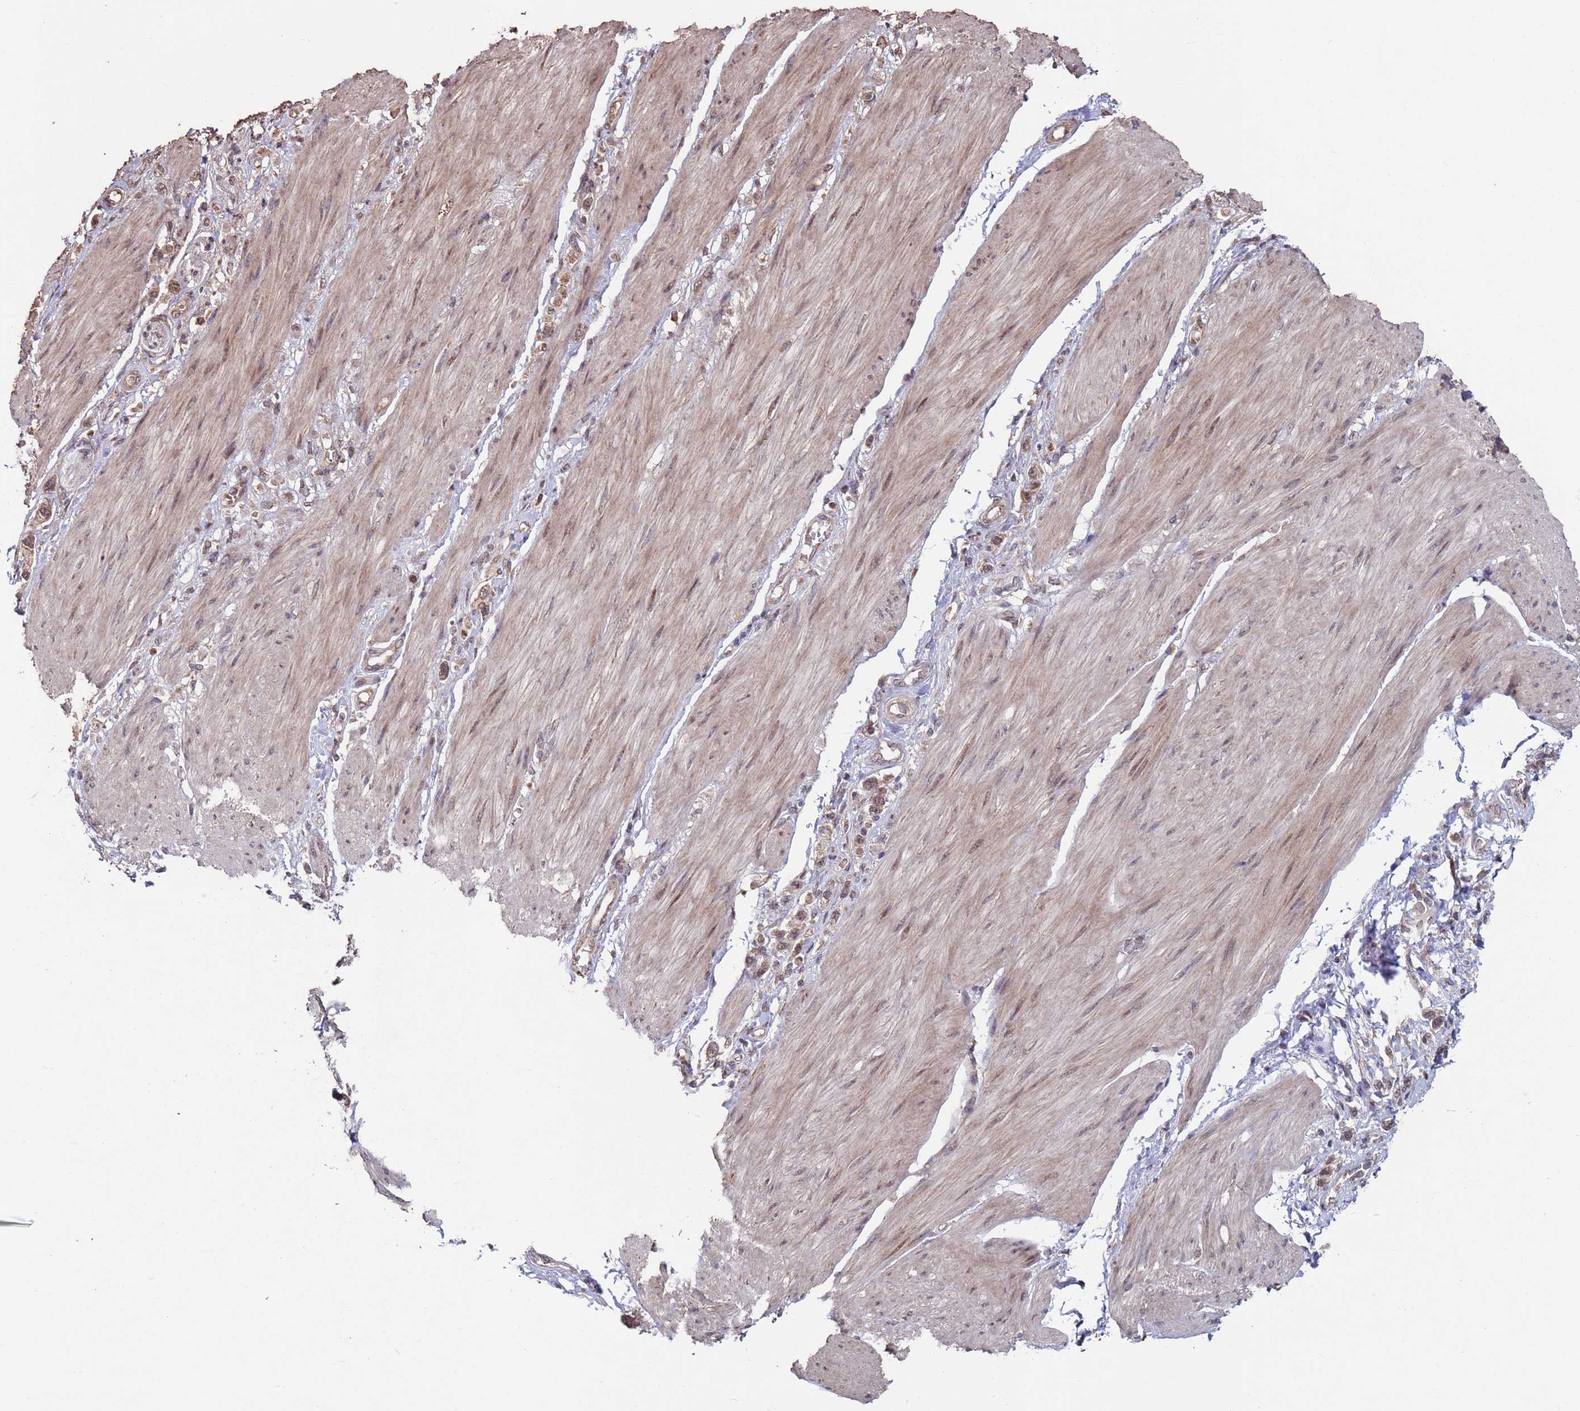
{"staining": {"intensity": "moderate", "quantity": ">75%", "location": "cytoplasmic/membranous,nuclear"}, "tissue": "stomach cancer", "cell_type": "Tumor cells", "image_type": "cancer", "snomed": [{"axis": "morphology", "description": "Adenocarcinoma, NOS"}, {"axis": "topography", "description": "Stomach"}], "caption": "The micrograph exhibits immunohistochemical staining of stomach cancer (adenocarcinoma). There is moderate cytoplasmic/membranous and nuclear expression is seen in about >75% of tumor cells.", "gene": "PRR7", "patient": {"sex": "female", "age": 65}}